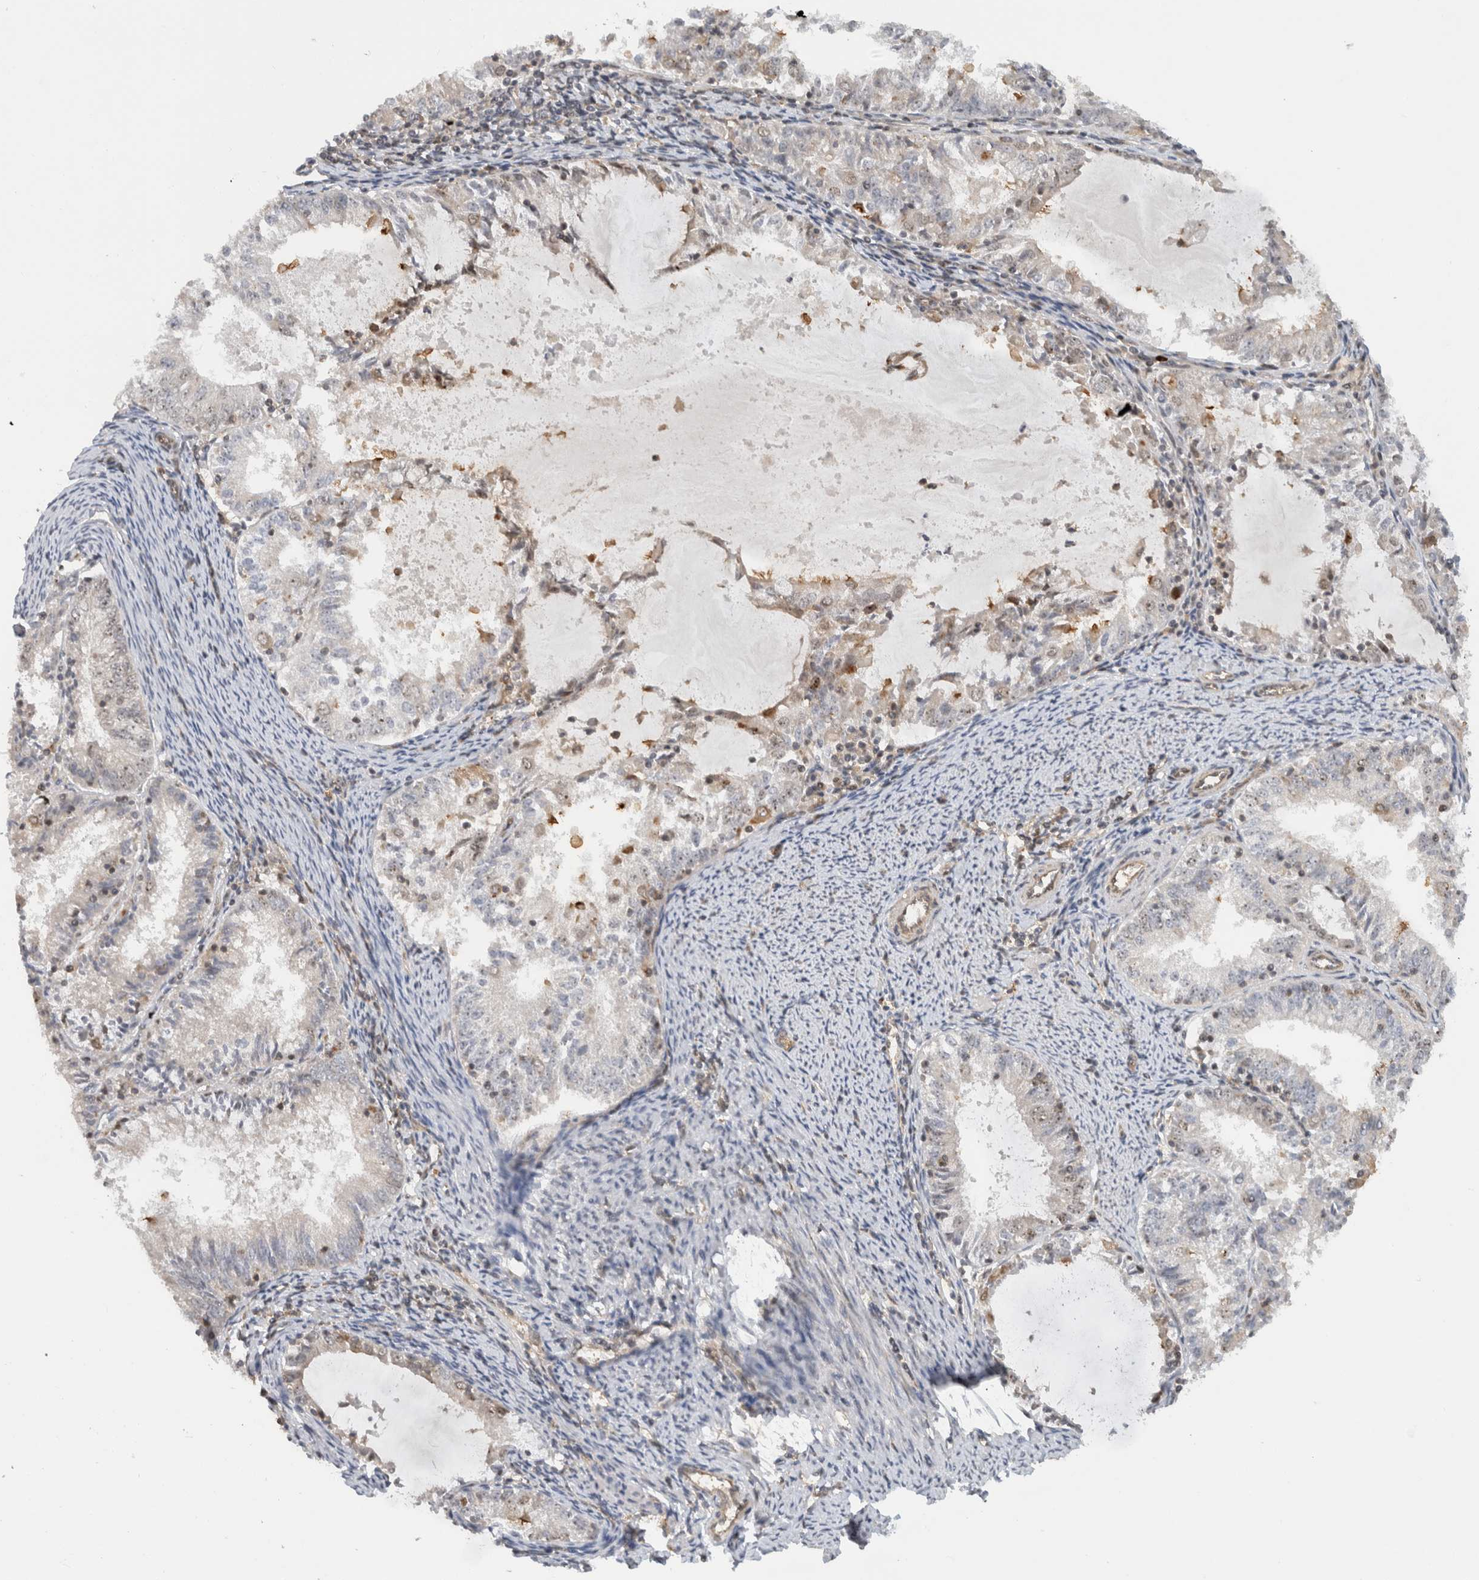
{"staining": {"intensity": "negative", "quantity": "none", "location": "none"}, "tissue": "endometrial cancer", "cell_type": "Tumor cells", "image_type": "cancer", "snomed": [{"axis": "morphology", "description": "Adenocarcinoma, NOS"}, {"axis": "topography", "description": "Endometrium"}], "caption": "This is an immunohistochemistry (IHC) photomicrograph of adenocarcinoma (endometrial). There is no staining in tumor cells.", "gene": "WASF2", "patient": {"sex": "female", "age": 57}}